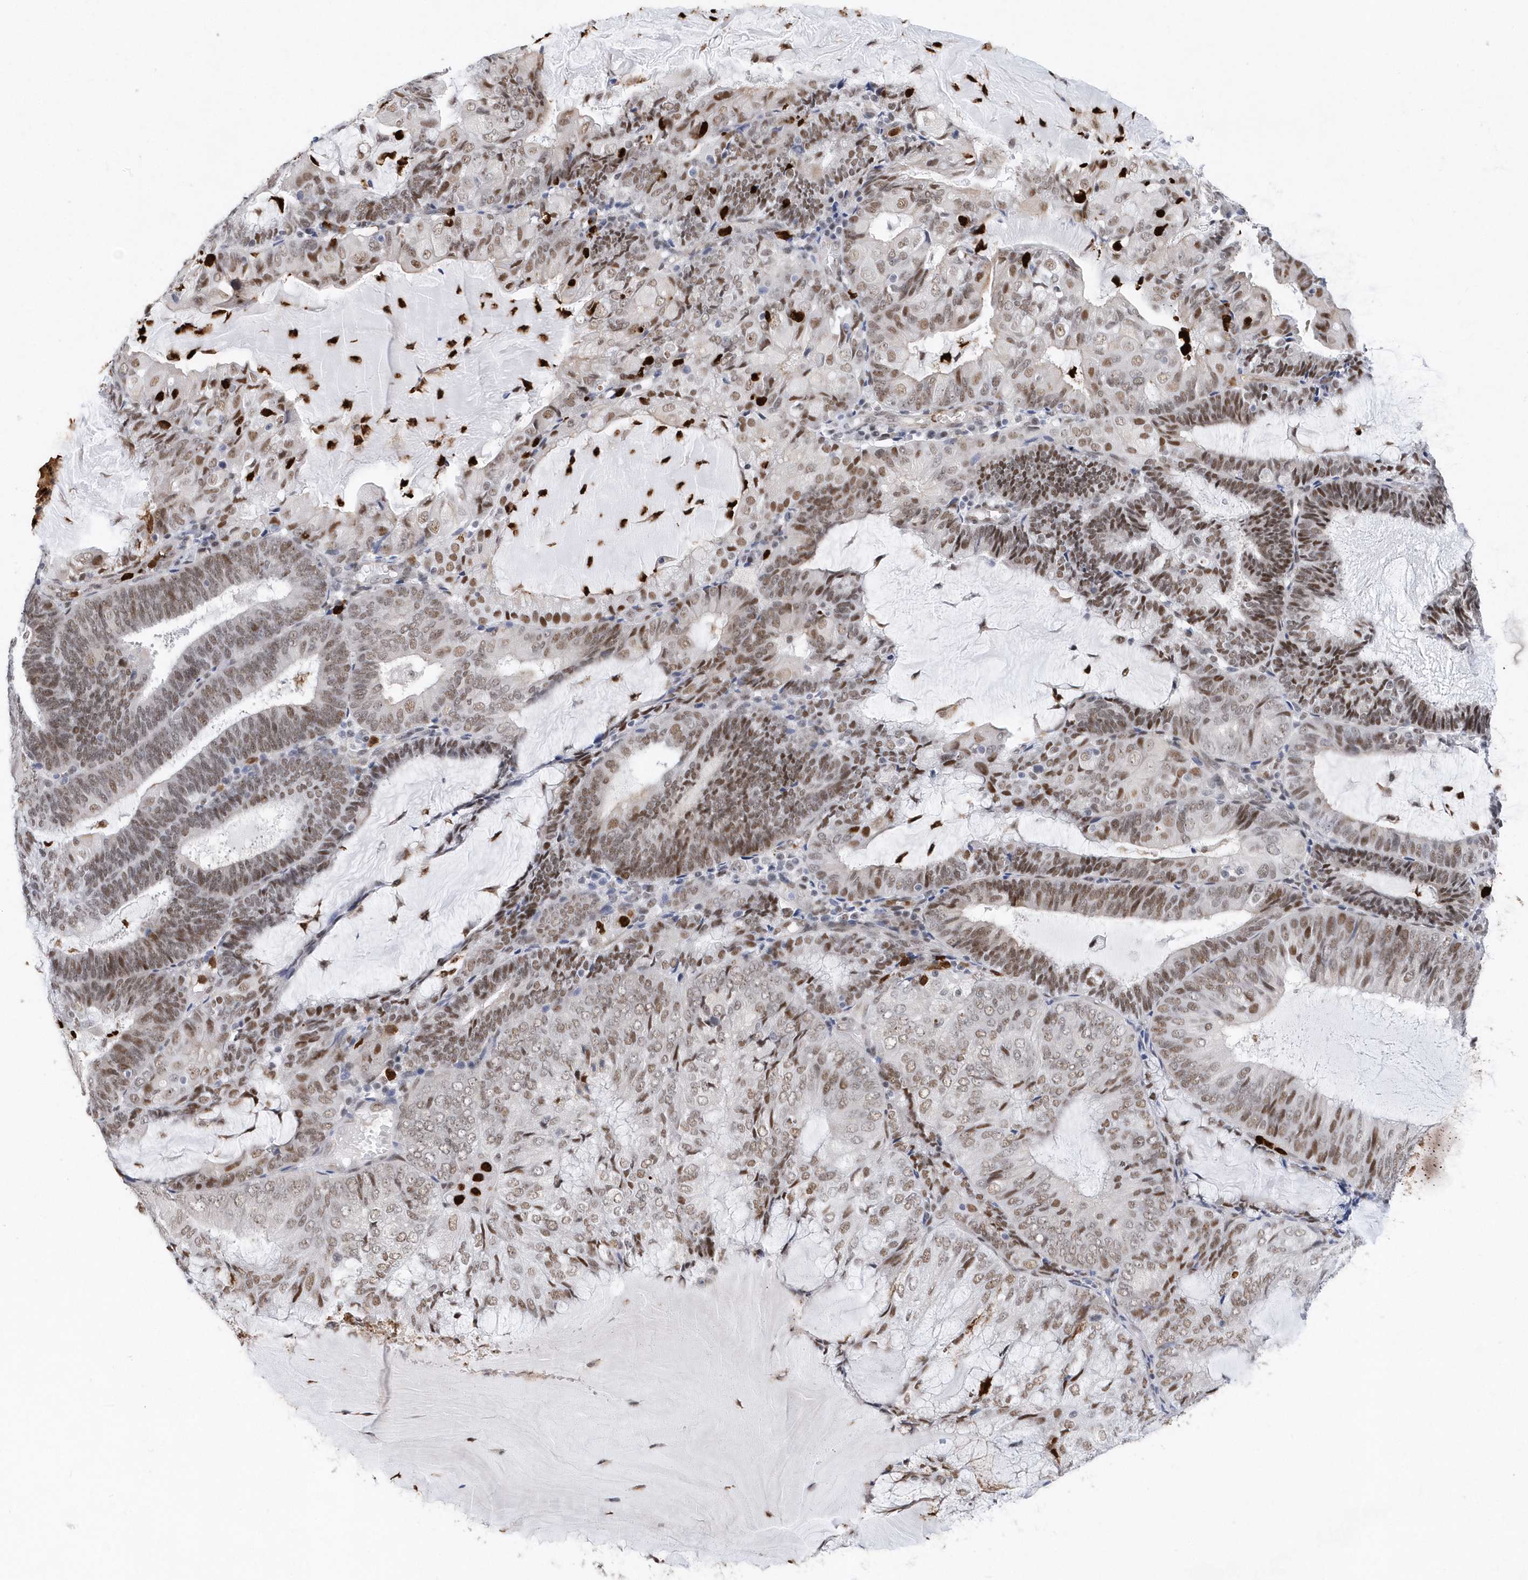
{"staining": {"intensity": "moderate", "quantity": ">75%", "location": "nuclear"}, "tissue": "endometrial cancer", "cell_type": "Tumor cells", "image_type": "cancer", "snomed": [{"axis": "morphology", "description": "Adenocarcinoma, NOS"}, {"axis": "topography", "description": "Endometrium"}], "caption": "Immunohistochemical staining of endometrial cancer (adenocarcinoma) reveals moderate nuclear protein staining in approximately >75% of tumor cells.", "gene": "RPP30", "patient": {"sex": "female", "age": 81}}